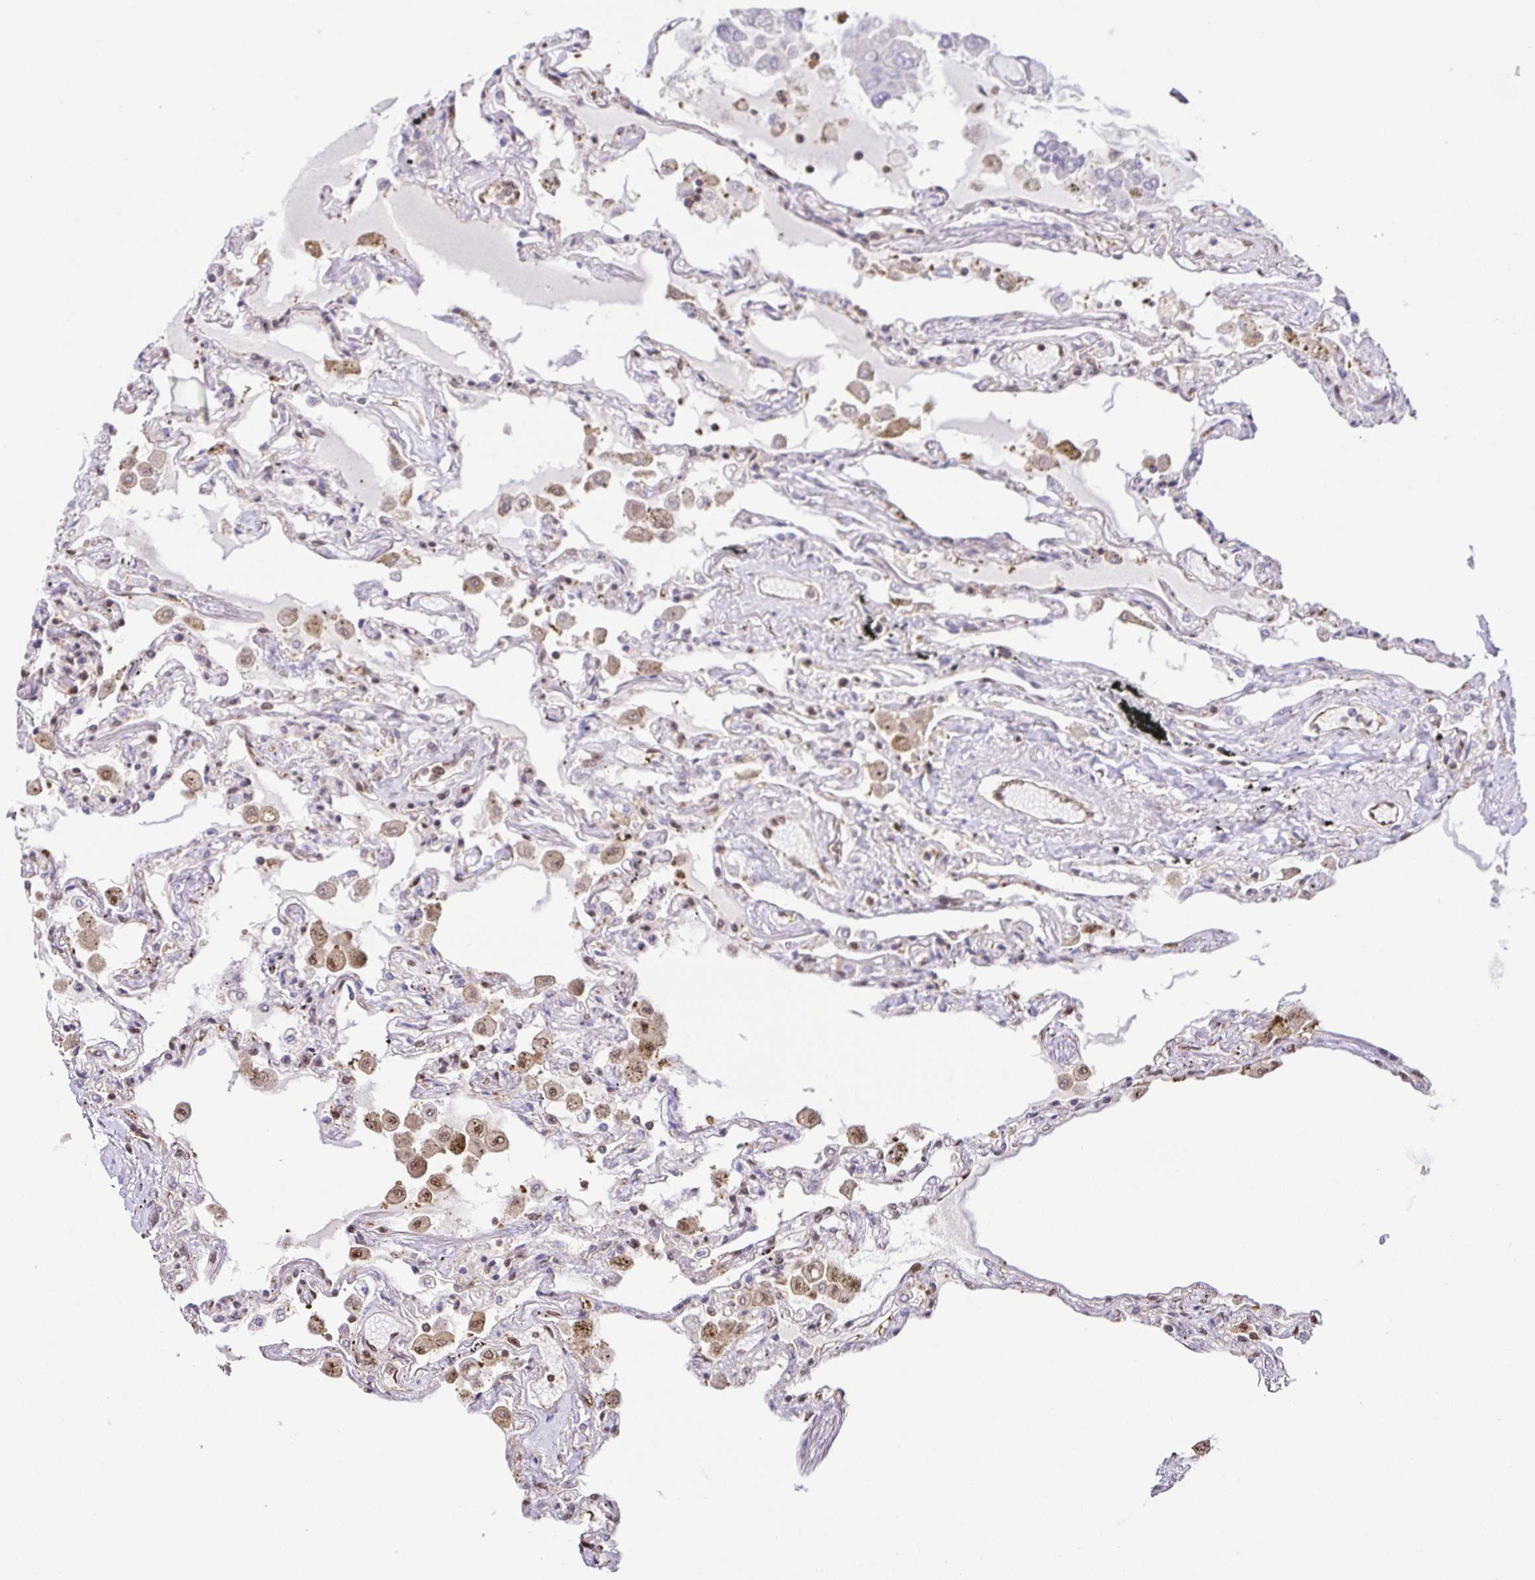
{"staining": {"intensity": "moderate", "quantity": "<25%", "location": "nuclear"}, "tissue": "lung", "cell_type": "Alveolar cells", "image_type": "normal", "snomed": [{"axis": "morphology", "description": "Normal tissue, NOS"}, {"axis": "morphology", "description": "Adenocarcinoma, NOS"}, {"axis": "topography", "description": "Cartilage tissue"}, {"axis": "topography", "description": "Lung"}], "caption": "Lung stained for a protein (brown) exhibits moderate nuclear positive expression in approximately <25% of alveolar cells.", "gene": "PSMB9", "patient": {"sex": "female", "age": 67}}